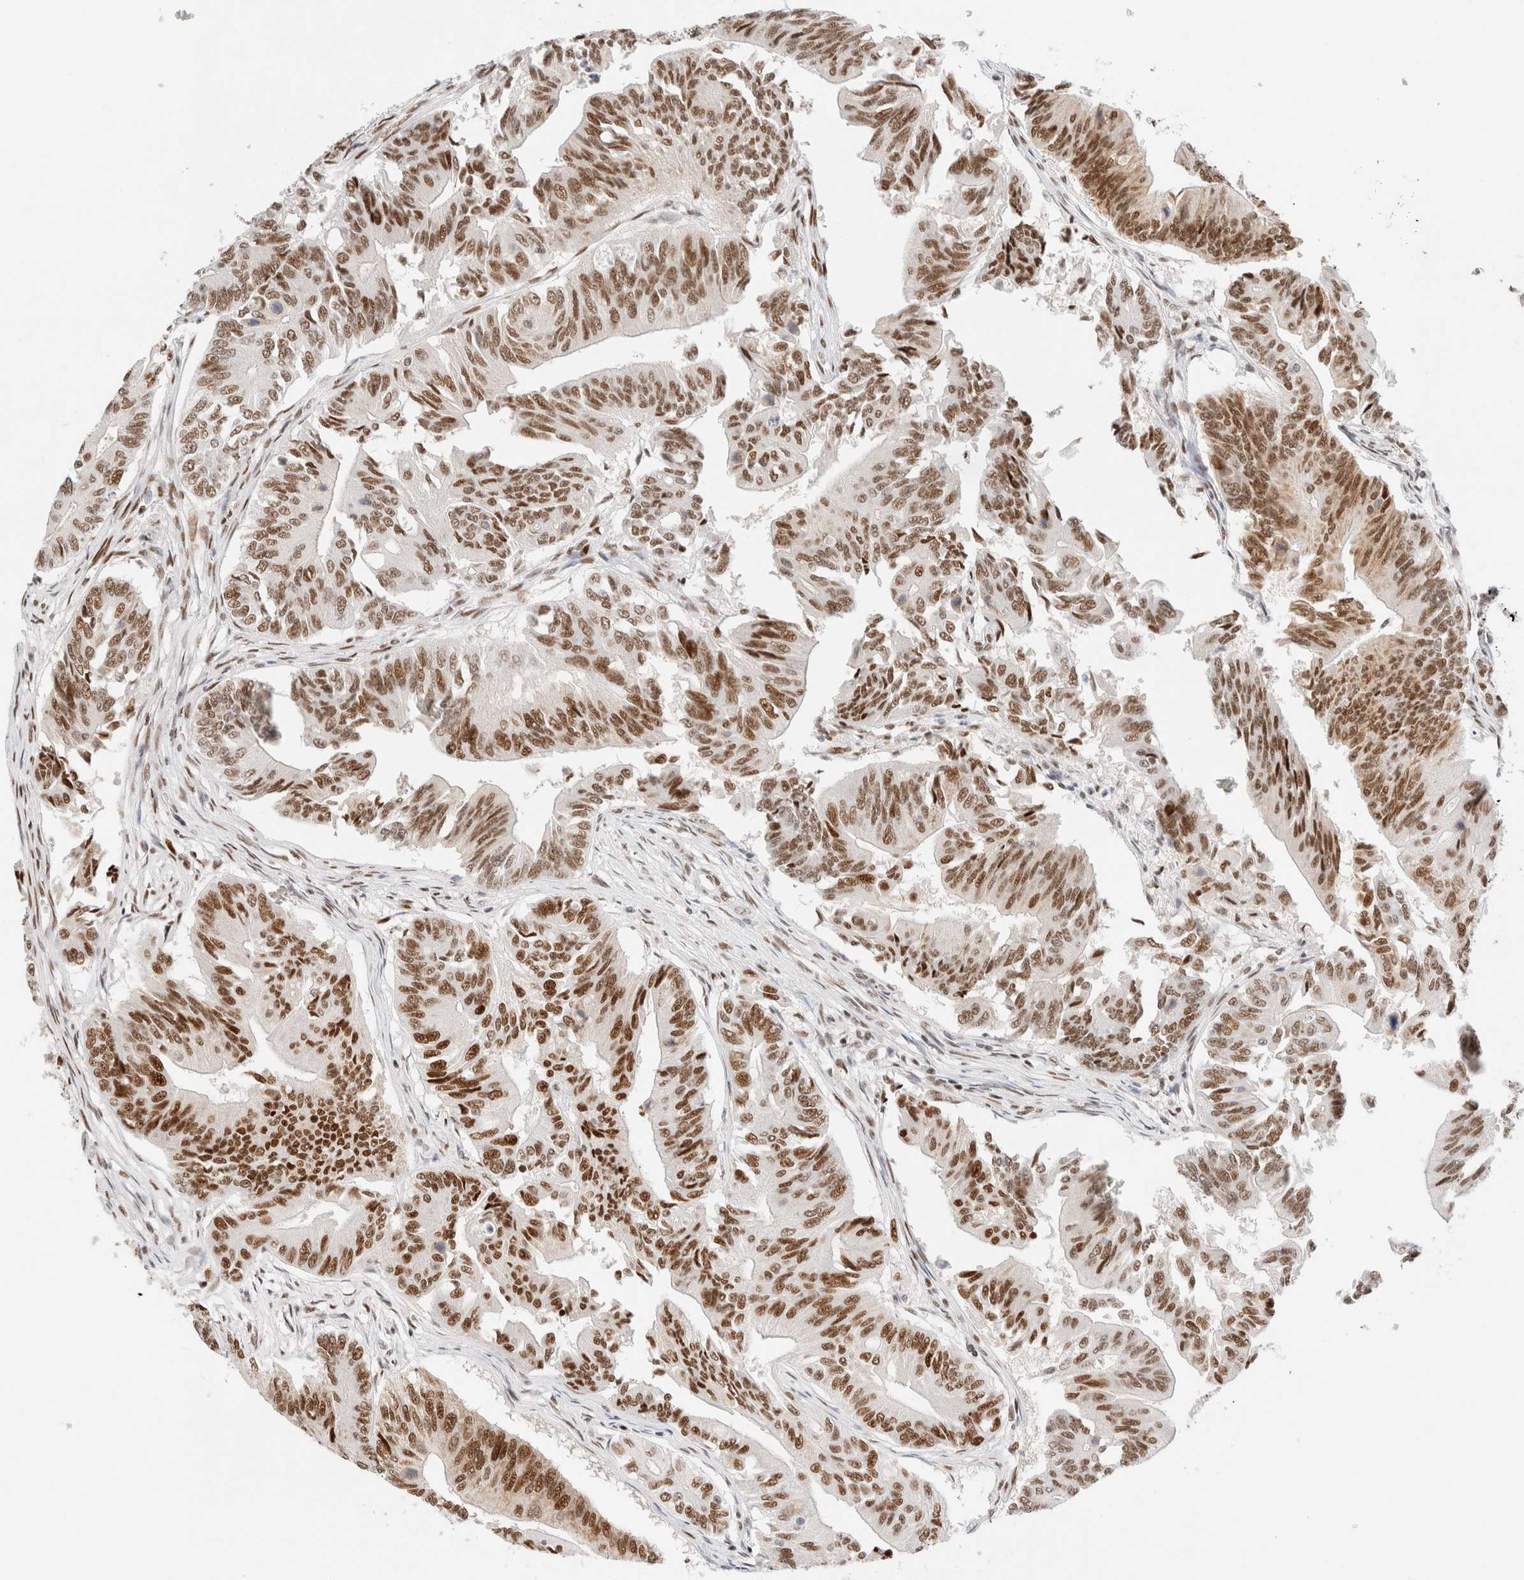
{"staining": {"intensity": "moderate", "quantity": ">75%", "location": "nuclear"}, "tissue": "colorectal cancer", "cell_type": "Tumor cells", "image_type": "cancer", "snomed": [{"axis": "morphology", "description": "Adenoma, NOS"}, {"axis": "morphology", "description": "Adenocarcinoma, NOS"}, {"axis": "topography", "description": "Colon"}], "caption": "This histopathology image exhibits immunohistochemistry (IHC) staining of human colorectal adenocarcinoma, with medium moderate nuclear expression in approximately >75% of tumor cells.", "gene": "ZNF282", "patient": {"sex": "male", "age": 79}}